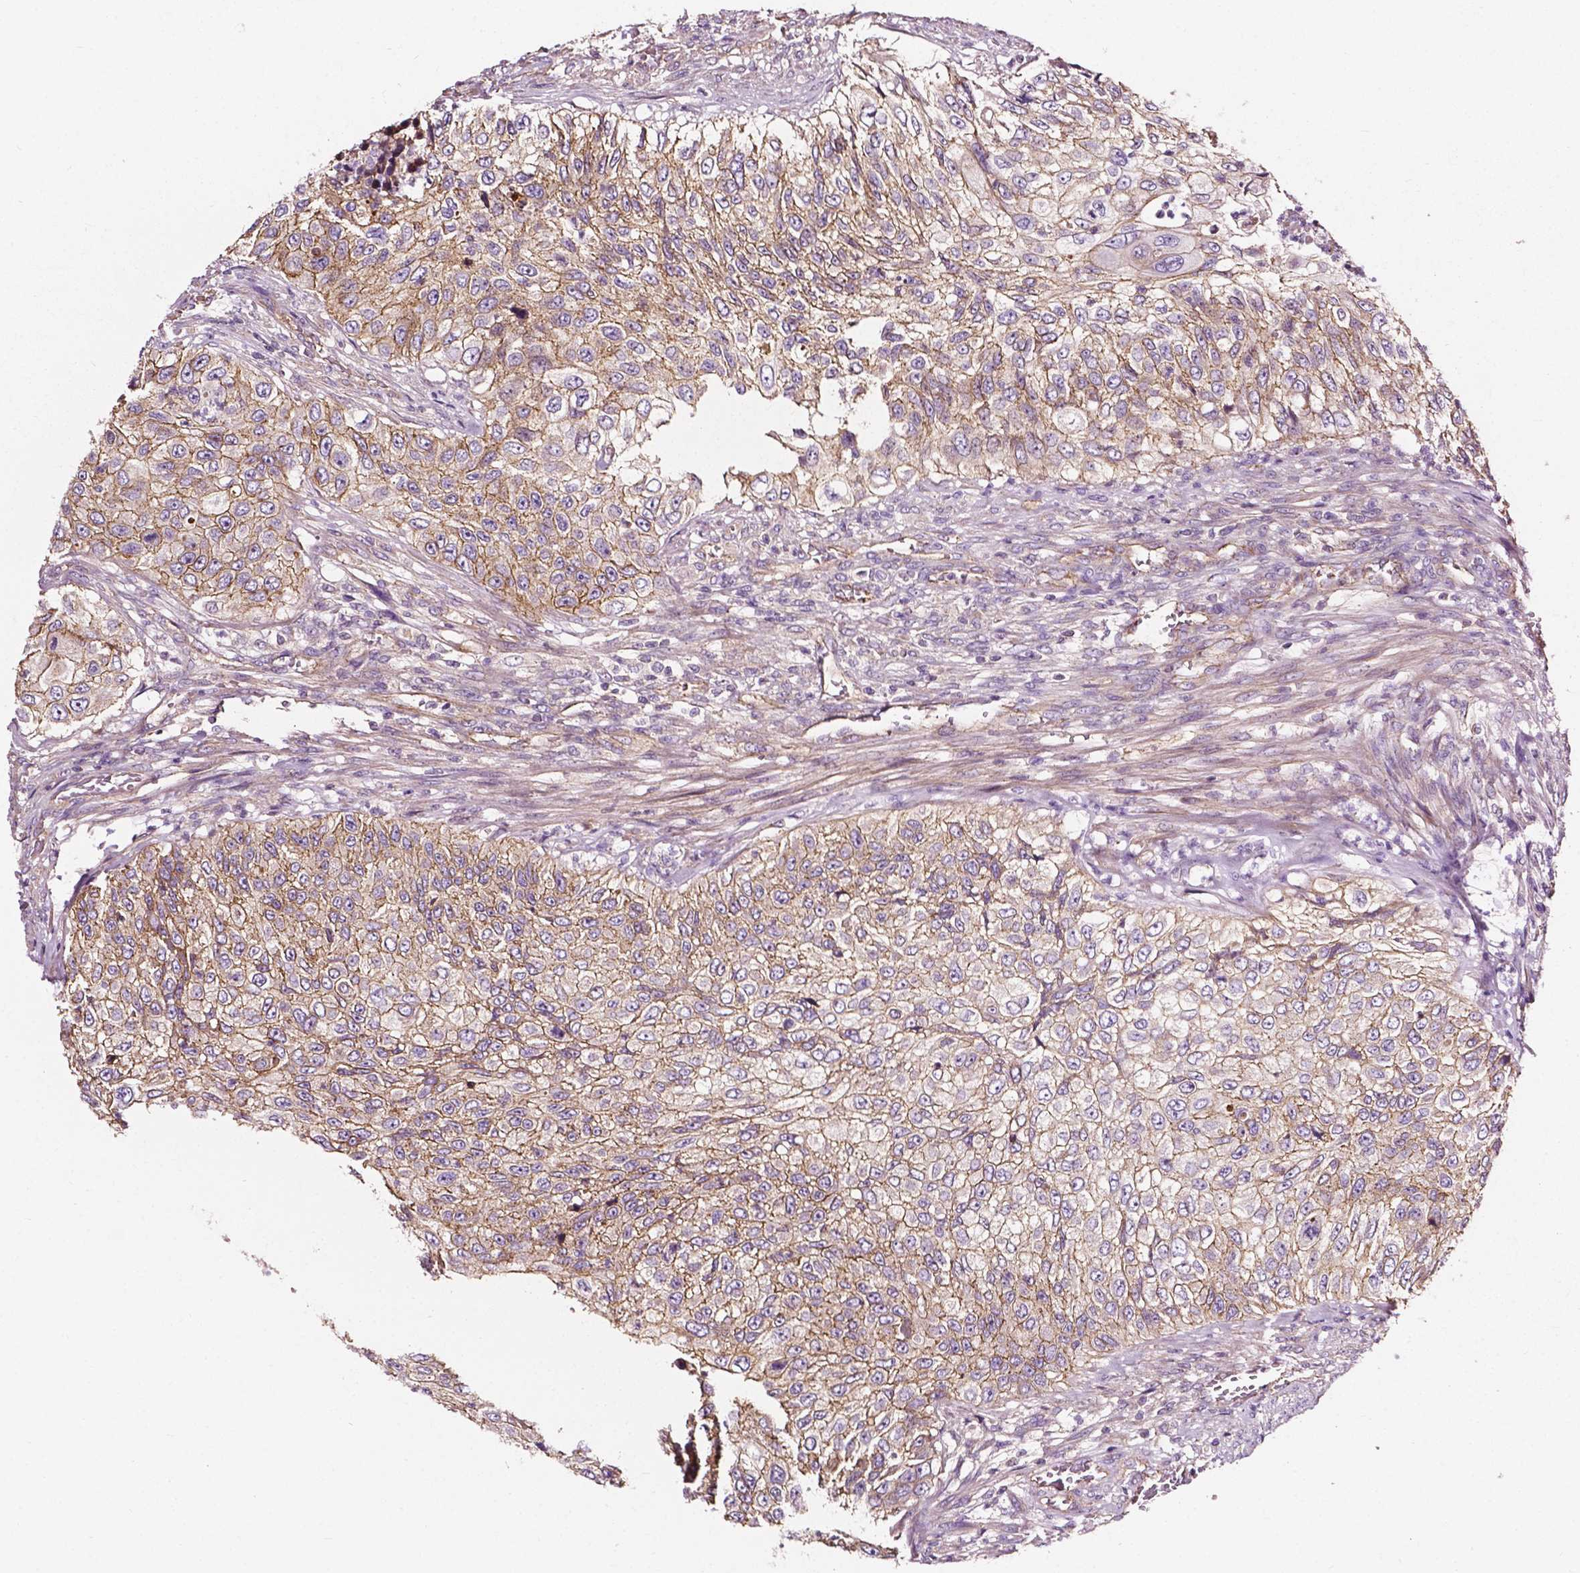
{"staining": {"intensity": "weak", "quantity": ">75%", "location": "cytoplasmic/membranous"}, "tissue": "urothelial cancer", "cell_type": "Tumor cells", "image_type": "cancer", "snomed": [{"axis": "morphology", "description": "Urothelial carcinoma, High grade"}, {"axis": "topography", "description": "Urinary bladder"}], "caption": "A micrograph of human urothelial cancer stained for a protein reveals weak cytoplasmic/membranous brown staining in tumor cells. The staining is performed using DAB (3,3'-diaminobenzidine) brown chromogen to label protein expression. The nuclei are counter-stained blue using hematoxylin.", "gene": "ATG16L1", "patient": {"sex": "female", "age": 60}}